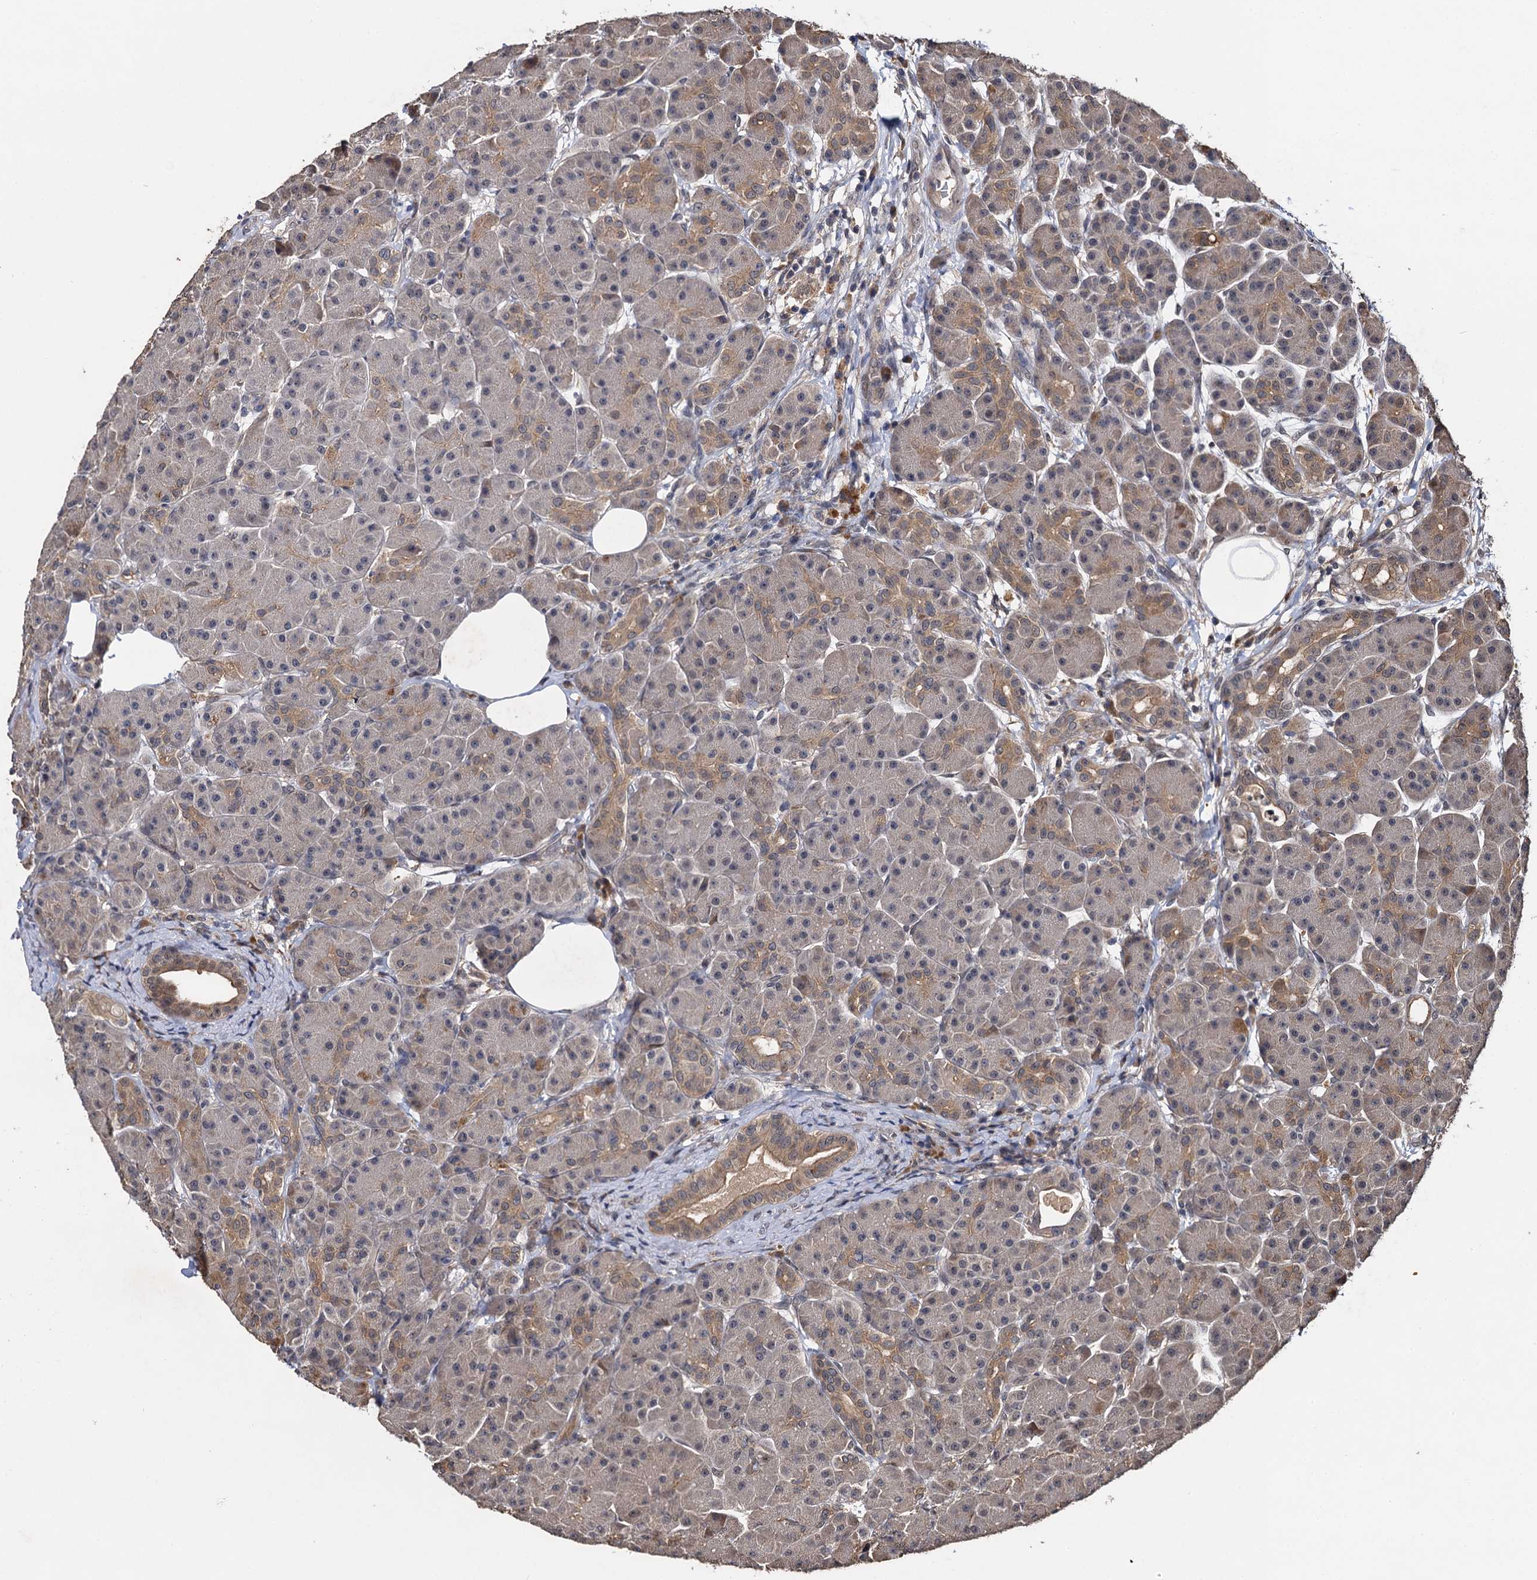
{"staining": {"intensity": "strong", "quantity": "<25%", "location": "cytoplasmic/membranous"}, "tissue": "pancreas", "cell_type": "Exocrine glandular cells", "image_type": "normal", "snomed": [{"axis": "morphology", "description": "Normal tissue, NOS"}, {"axis": "topography", "description": "Pancreas"}], "caption": "Immunohistochemical staining of benign pancreas reveals medium levels of strong cytoplasmic/membranous staining in approximately <25% of exocrine glandular cells. (DAB (3,3'-diaminobenzidine) IHC, brown staining for protein, blue staining for nuclei).", "gene": "SLC46A3", "patient": {"sex": "male", "age": 63}}